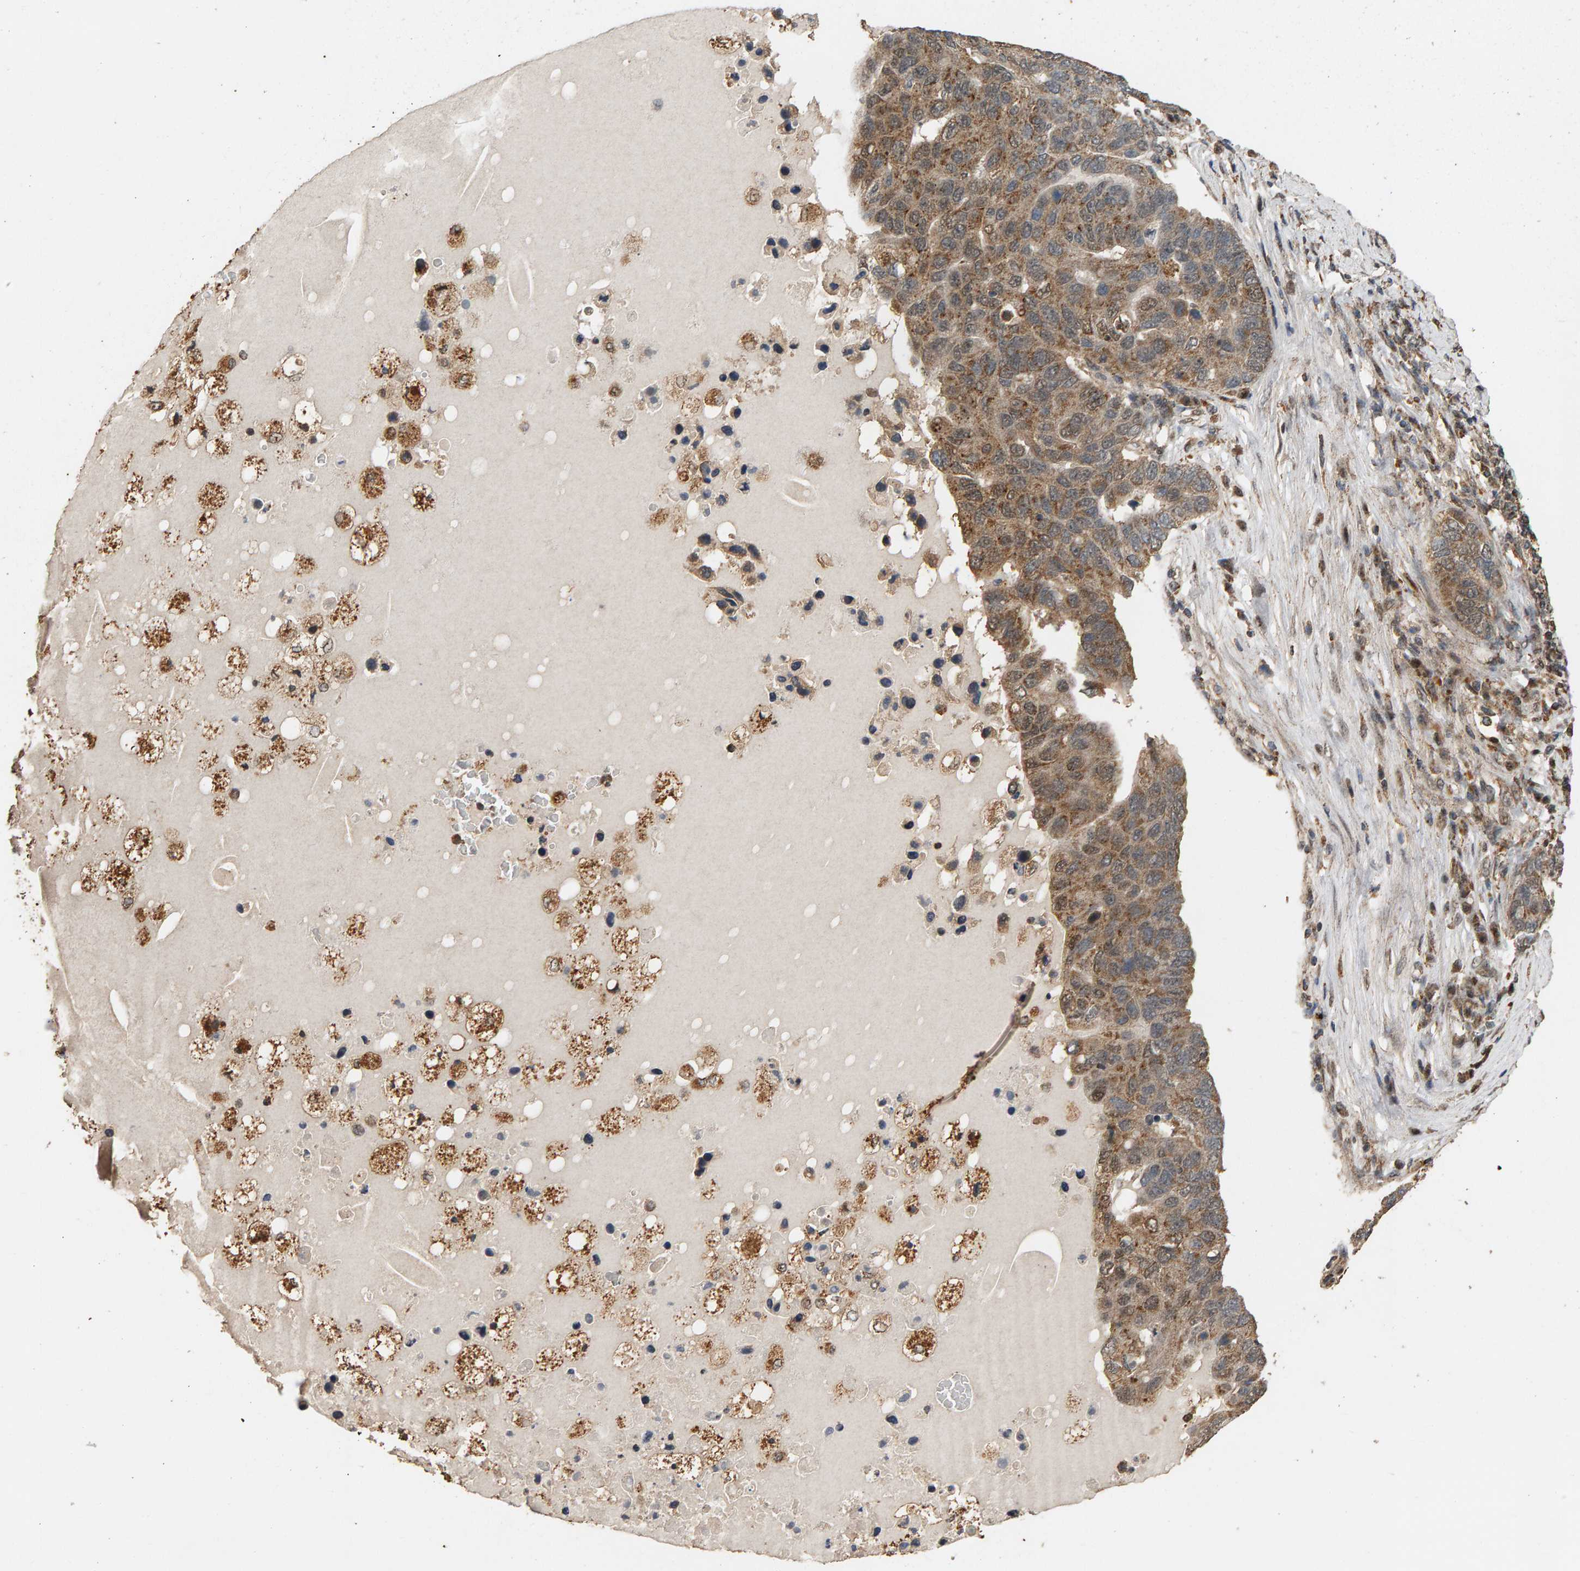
{"staining": {"intensity": "moderate", "quantity": ">75%", "location": "cytoplasmic/membranous,nuclear"}, "tissue": "pancreatic cancer", "cell_type": "Tumor cells", "image_type": "cancer", "snomed": [{"axis": "morphology", "description": "Adenocarcinoma, NOS"}, {"axis": "topography", "description": "Pancreas"}], "caption": "This photomicrograph displays immunohistochemistry (IHC) staining of pancreatic cancer (adenocarcinoma), with medium moderate cytoplasmic/membranous and nuclear expression in approximately >75% of tumor cells.", "gene": "GSTK1", "patient": {"sex": "female", "age": 61}}